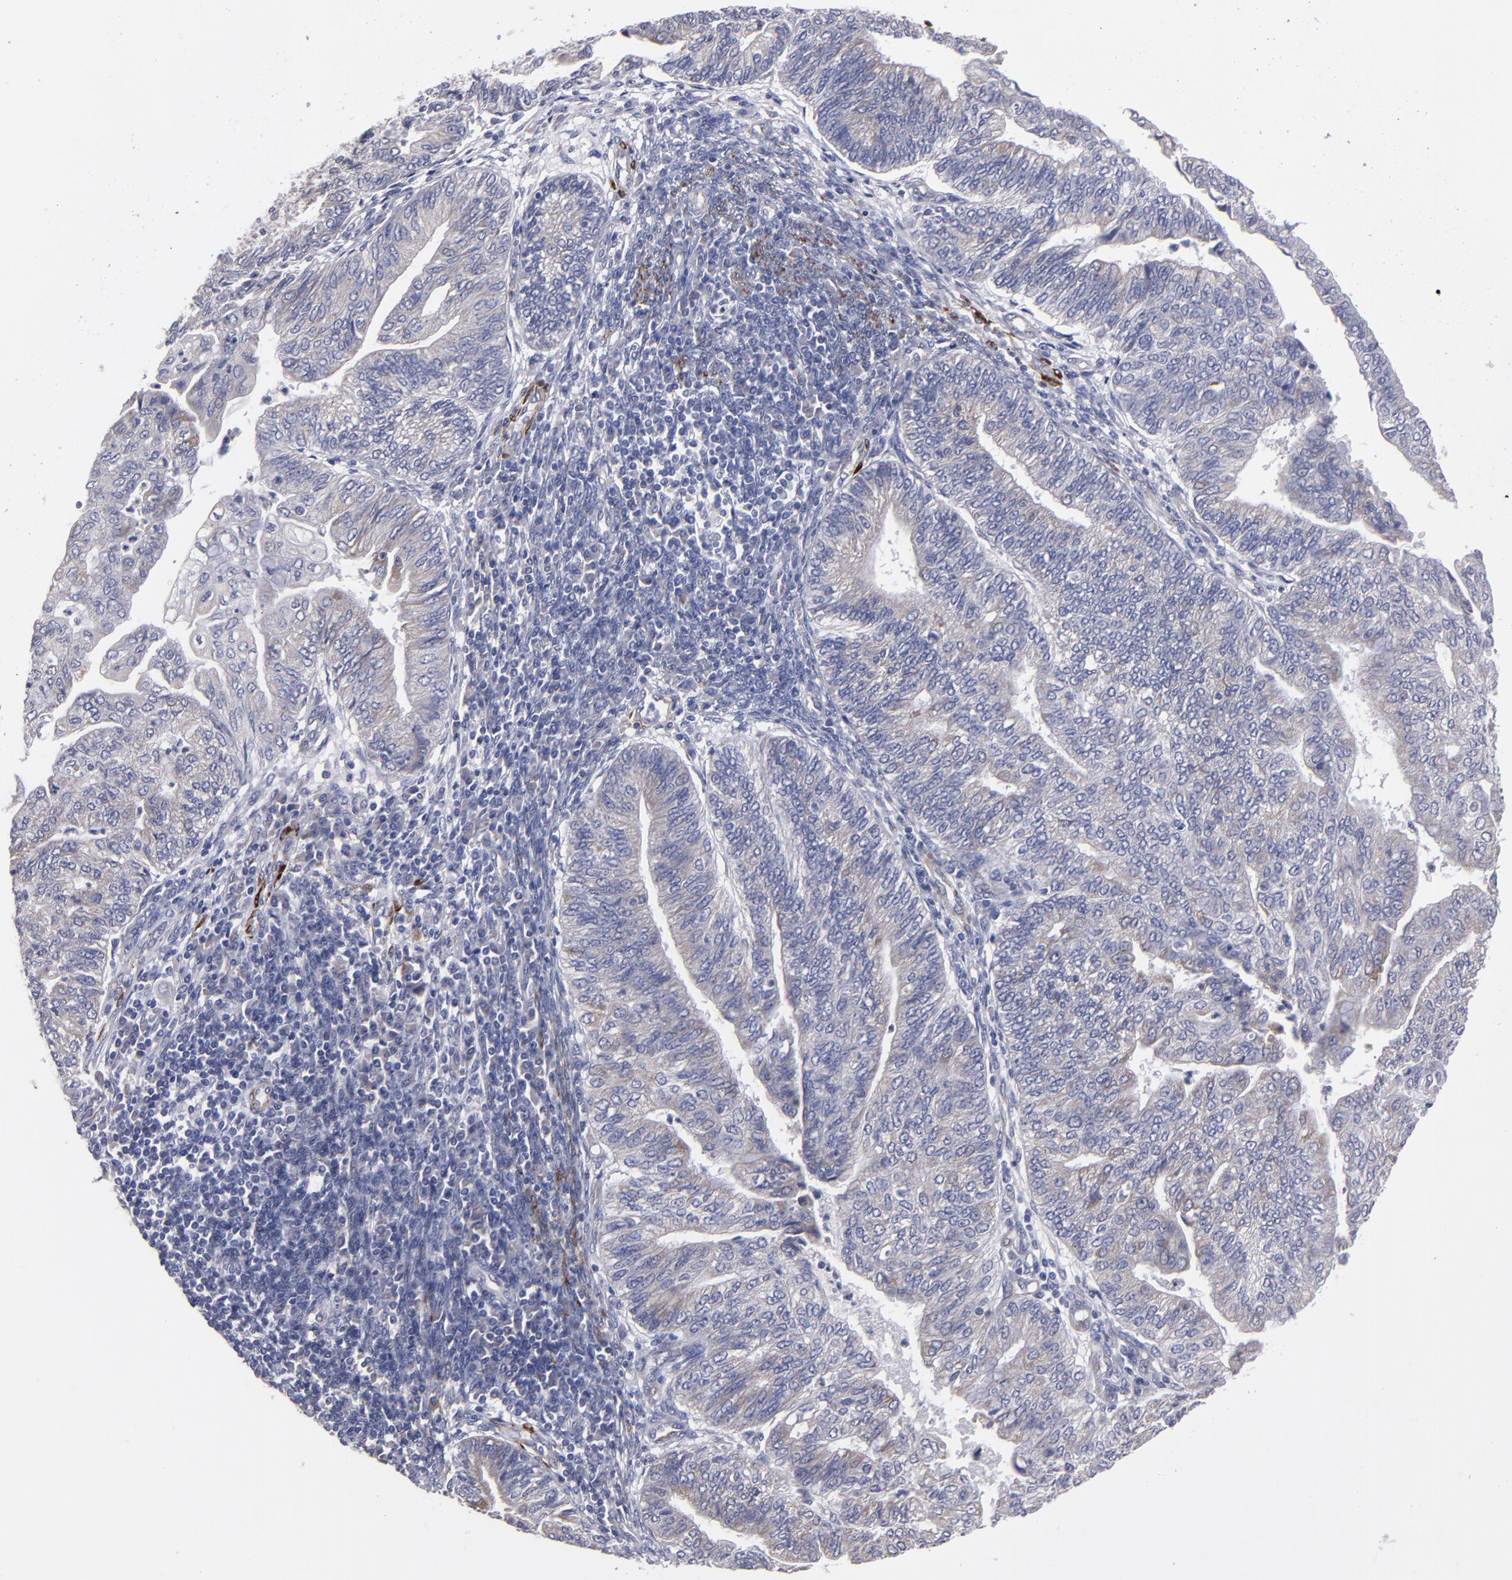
{"staining": {"intensity": "weak", "quantity": ">75%", "location": "cytoplasmic/membranous"}, "tissue": "endometrial cancer", "cell_type": "Tumor cells", "image_type": "cancer", "snomed": [{"axis": "morphology", "description": "Adenocarcinoma, NOS"}, {"axis": "topography", "description": "Endometrium"}], "caption": "Approximately >75% of tumor cells in human endometrial cancer exhibit weak cytoplasmic/membranous protein staining as visualized by brown immunohistochemical staining.", "gene": "SLMAP", "patient": {"sex": "female", "age": 59}}